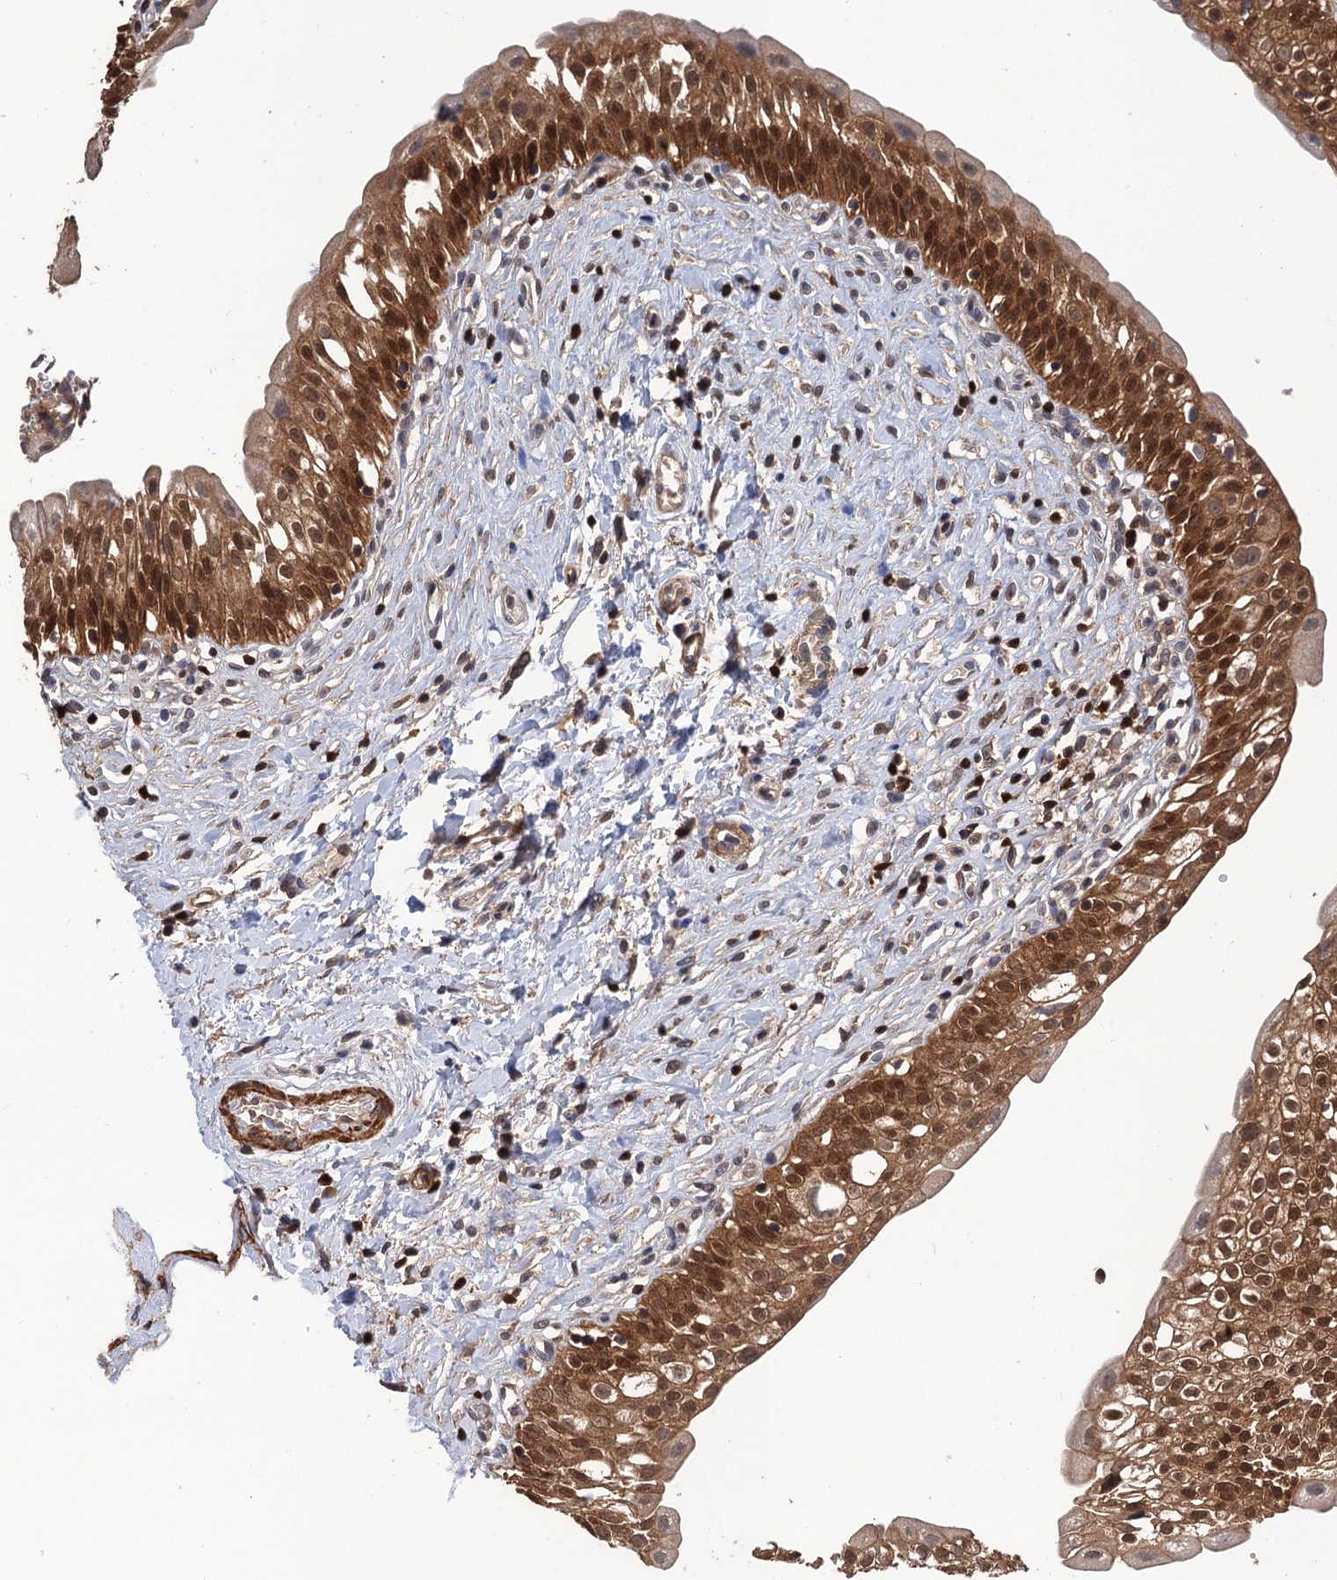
{"staining": {"intensity": "moderate", "quantity": ">75%", "location": "cytoplasmic/membranous,nuclear"}, "tissue": "urinary bladder", "cell_type": "Urothelial cells", "image_type": "normal", "snomed": [{"axis": "morphology", "description": "Normal tissue, NOS"}, {"axis": "topography", "description": "Urinary bladder"}], "caption": "Immunohistochemical staining of benign urinary bladder displays moderate cytoplasmic/membranous,nuclear protein expression in about >75% of urothelial cells.", "gene": "DGKA", "patient": {"sex": "male", "age": 51}}